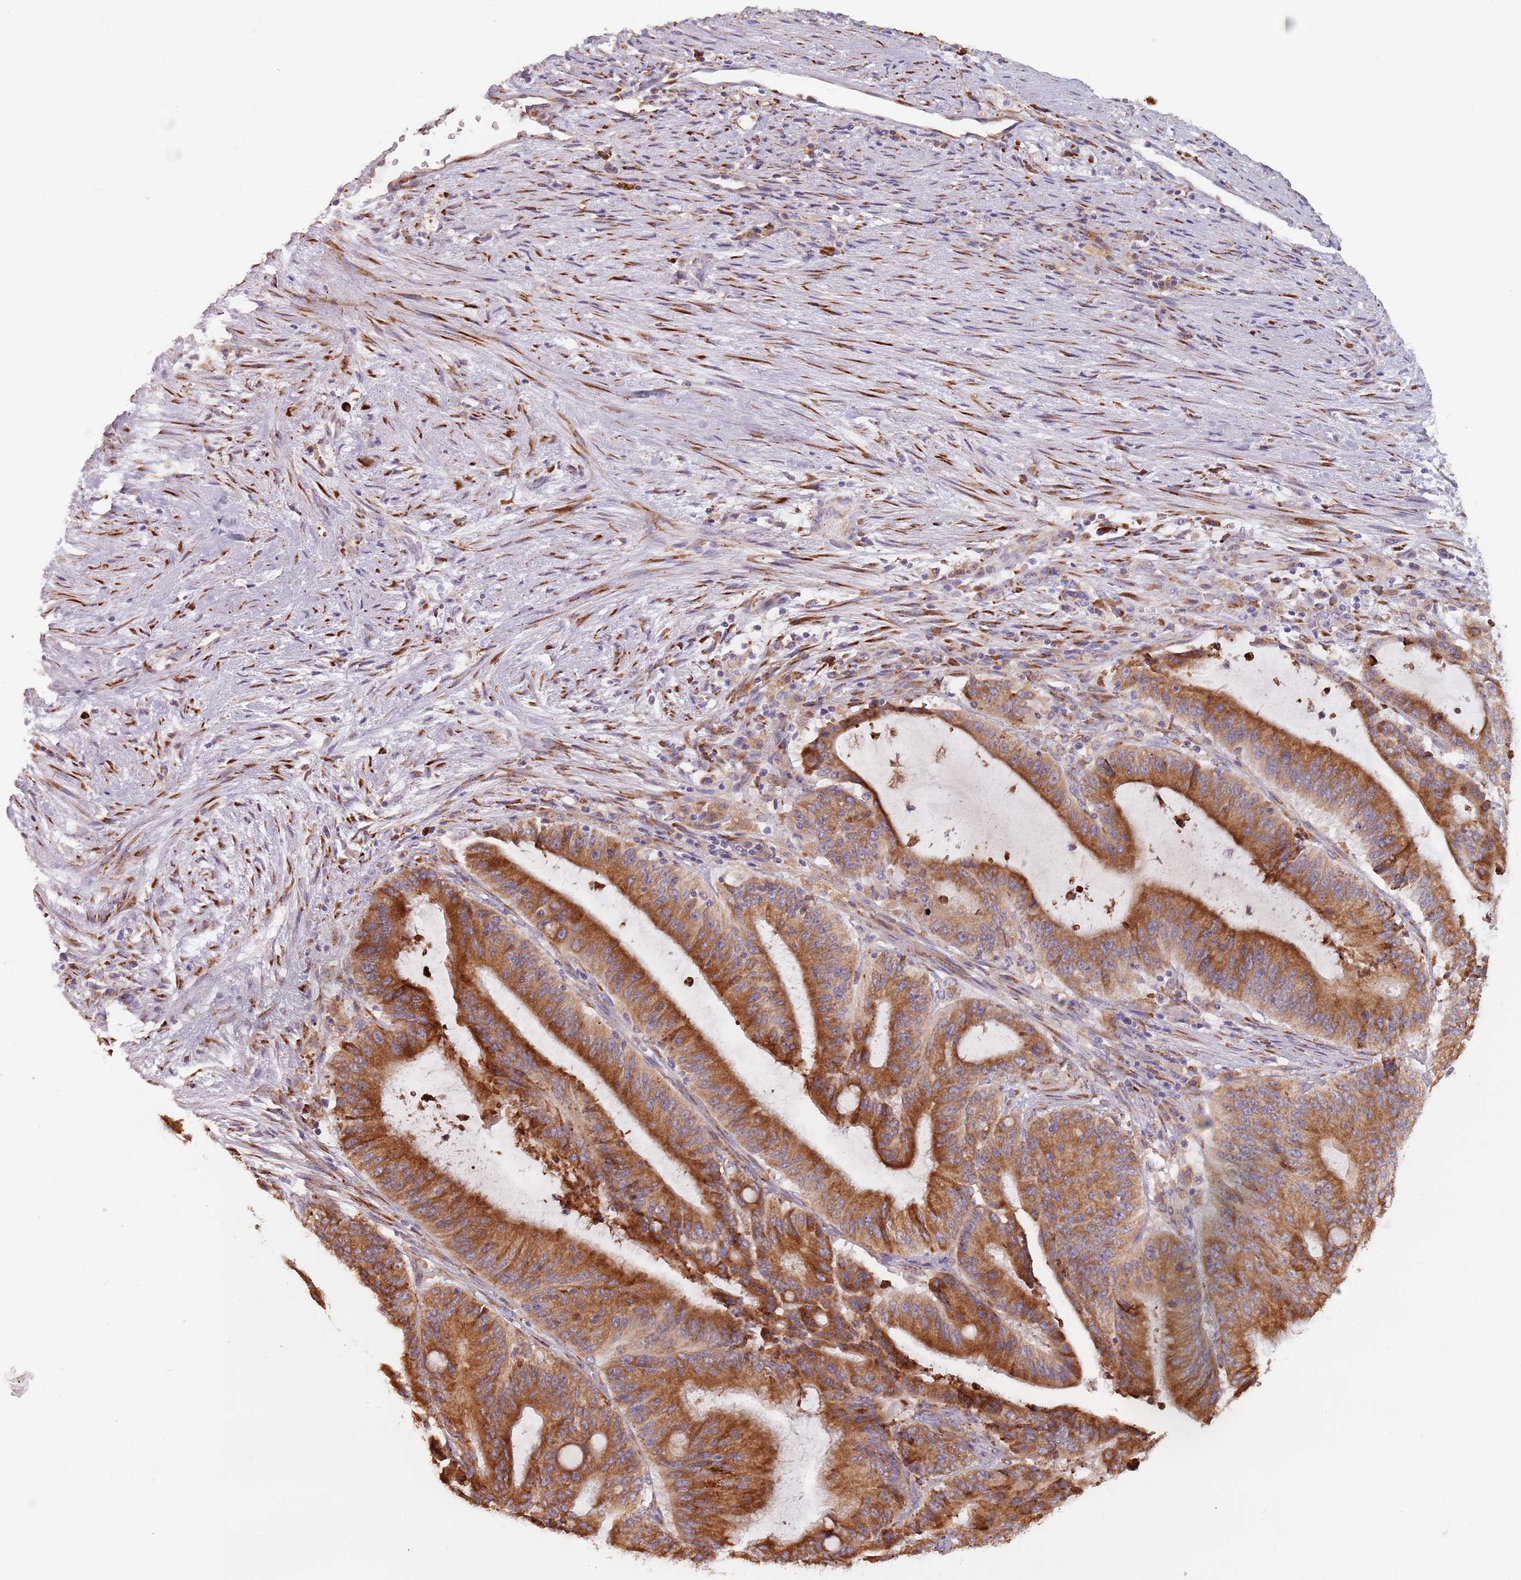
{"staining": {"intensity": "strong", "quantity": ">75%", "location": "cytoplasmic/membranous"}, "tissue": "liver cancer", "cell_type": "Tumor cells", "image_type": "cancer", "snomed": [{"axis": "morphology", "description": "Normal tissue, NOS"}, {"axis": "morphology", "description": "Cholangiocarcinoma"}, {"axis": "topography", "description": "Liver"}, {"axis": "topography", "description": "Peripheral nerve tissue"}], "caption": "The histopathology image shows a brown stain indicating the presence of a protein in the cytoplasmic/membranous of tumor cells in liver cholangiocarcinoma.", "gene": "RPS9", "patient": {"sex": "female", "age": 73}}